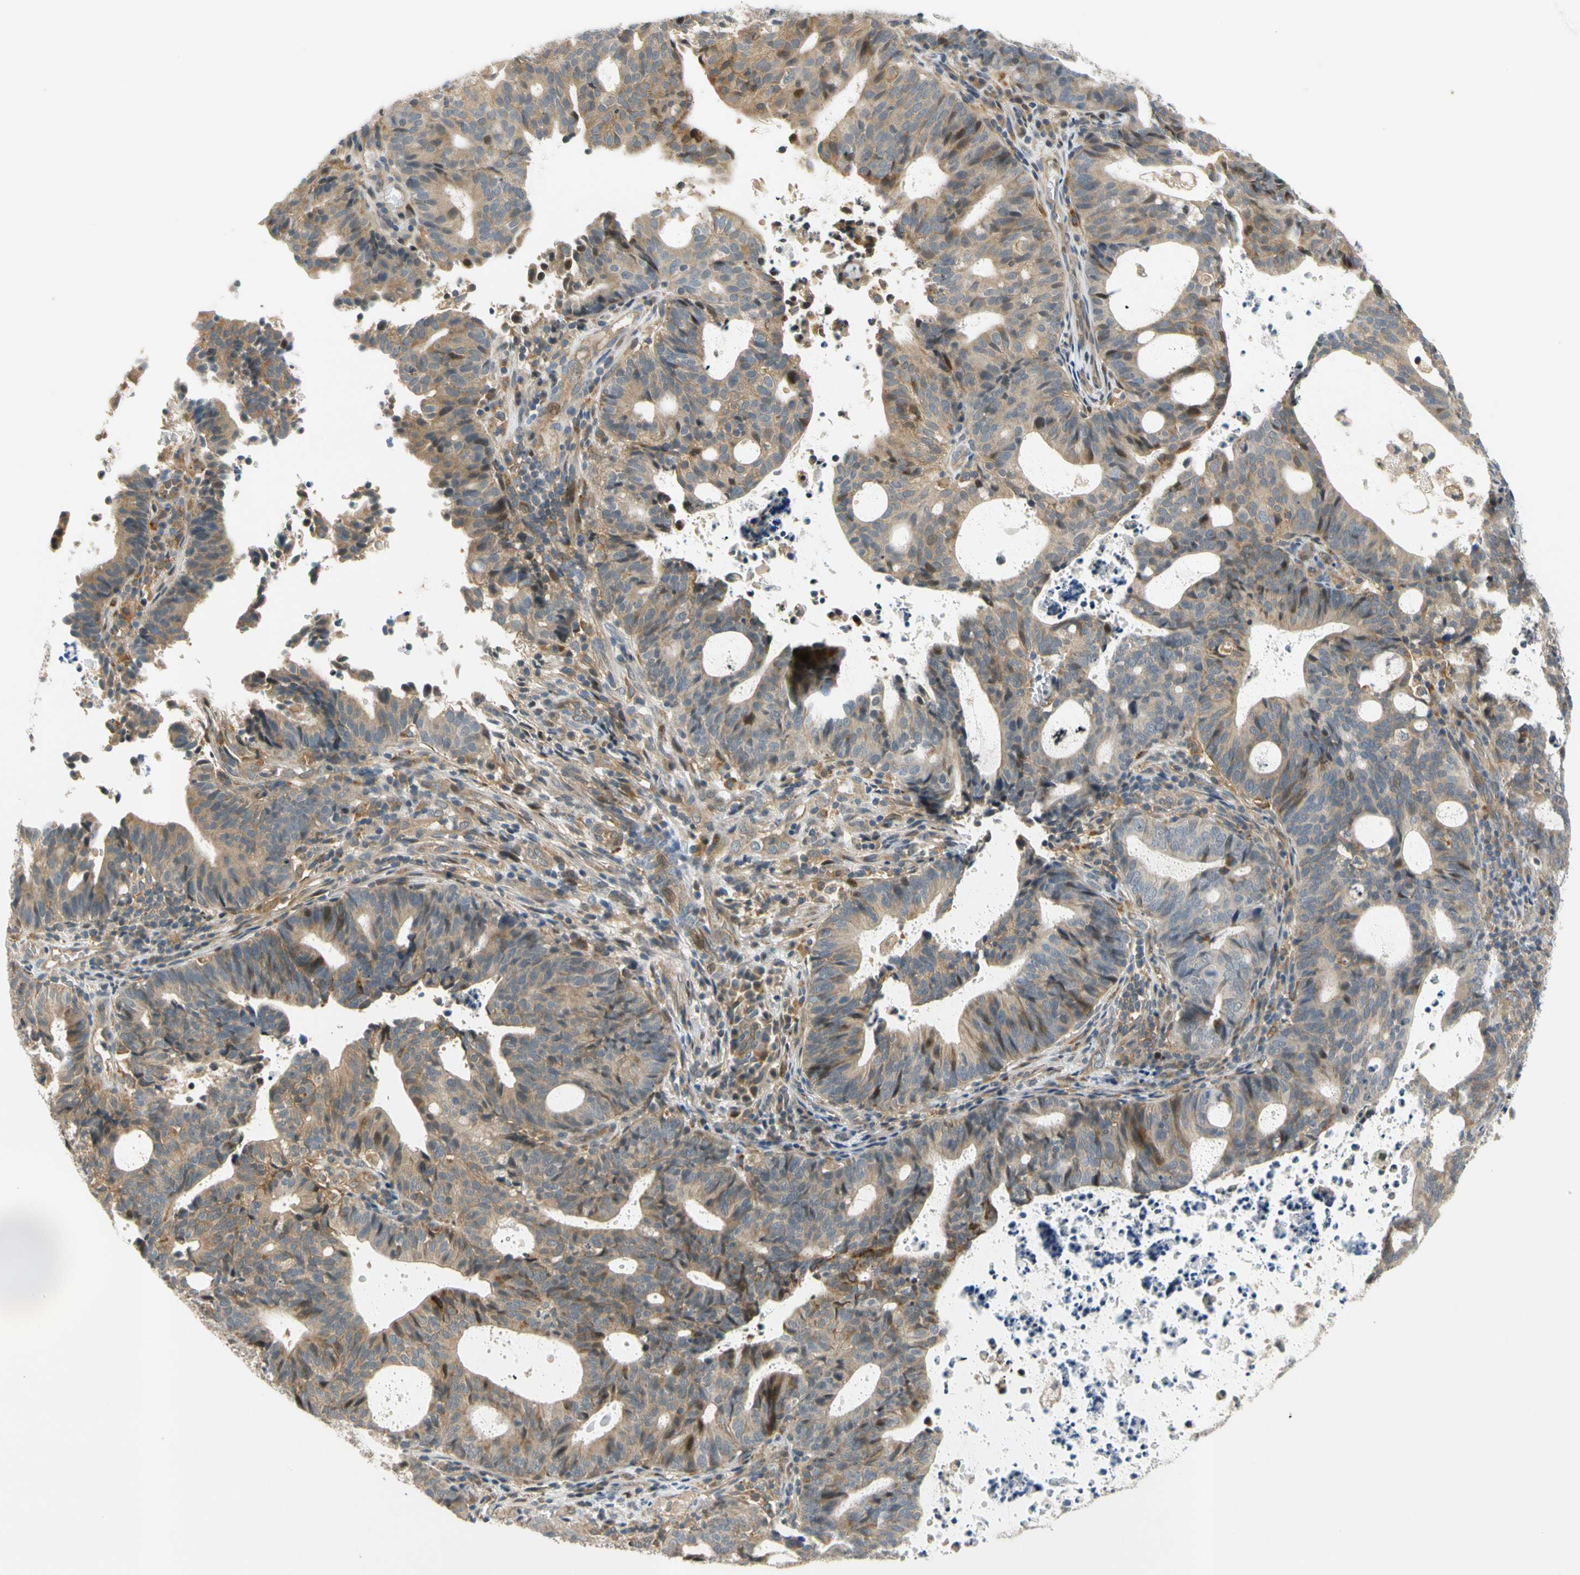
{"staining": {"intensity": "weak", "quantity": ">75%", "location": "cytoplasmic/membranous"}, "tissue": "endometrial cancer", "cell_type": "Tumor cells", "image_type": "cancer", "snomed": [{"axis": "morphology", "description": "Adenocarcinoma, NOS"}, {"axis": "topography", "description": "Uterus"}], "caption": "The photomicrograph reveals a brown stain indicating the presence of a protein in the cytoplasmic/membranous of tumor cells in endometrial cancer.", "gene": "GATD1", "patient": {"sex": "female", "age": 83}}